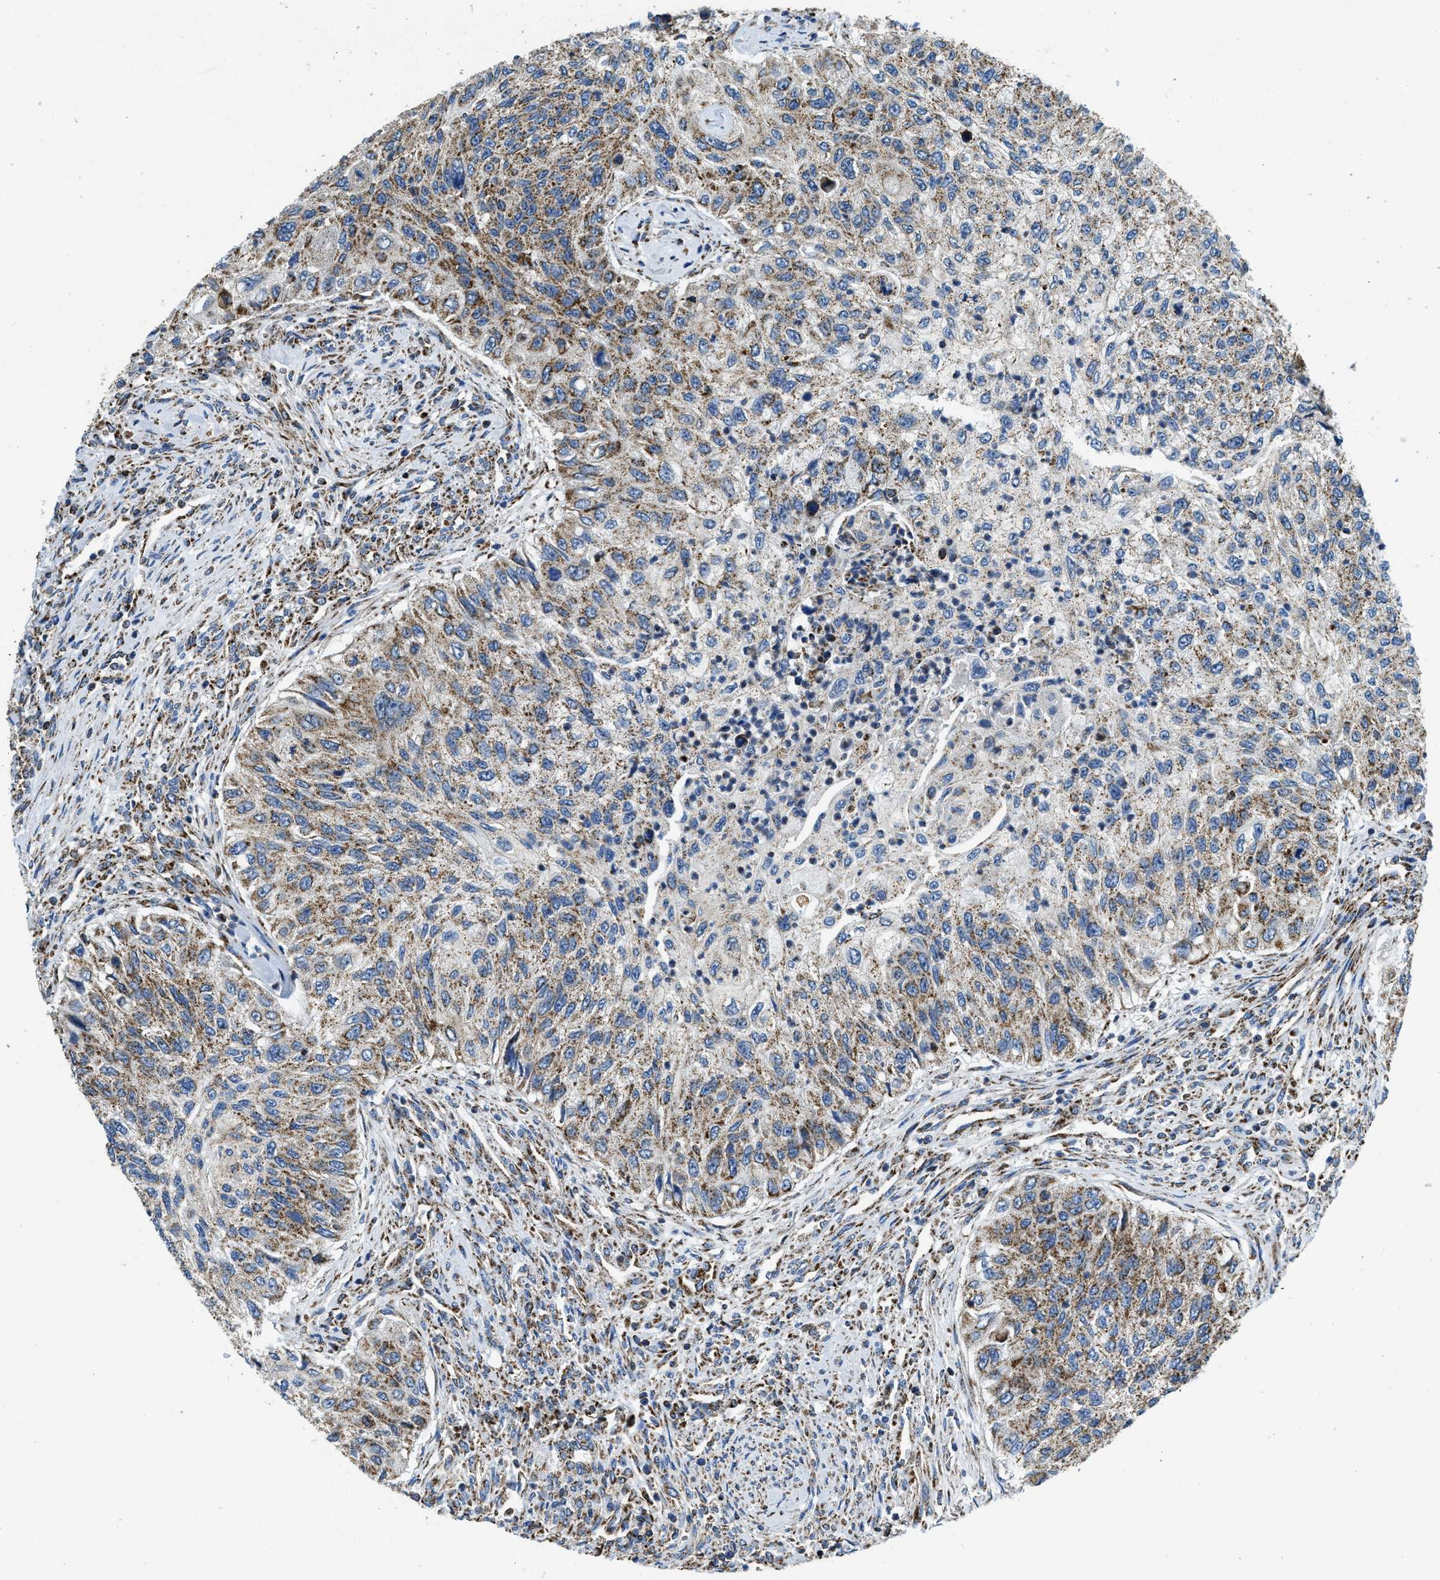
{"staining": {"intensity": "moderate", "quantity": ">75%", "location": "cytoplasmic/membranous"}, "tissue": "urothelial cancer", "cell_type": "Tumor cells", "image_type": "cancer", "snomed": [{"axis": "morphology", "description": "Urothelial carcinoma, High grade"}, {"axis": "topography", "description": "Urinary bladder"}], "caption": "Approximately >75% of tumor cells in urothelial carcinoma (high-grade) demonstrate moderate cytoplasmic/membranous protein expression as visualized by brown immunohistochemical staining.", "gene": "STK33", "patient": {"sex": "female", "age": 60}}